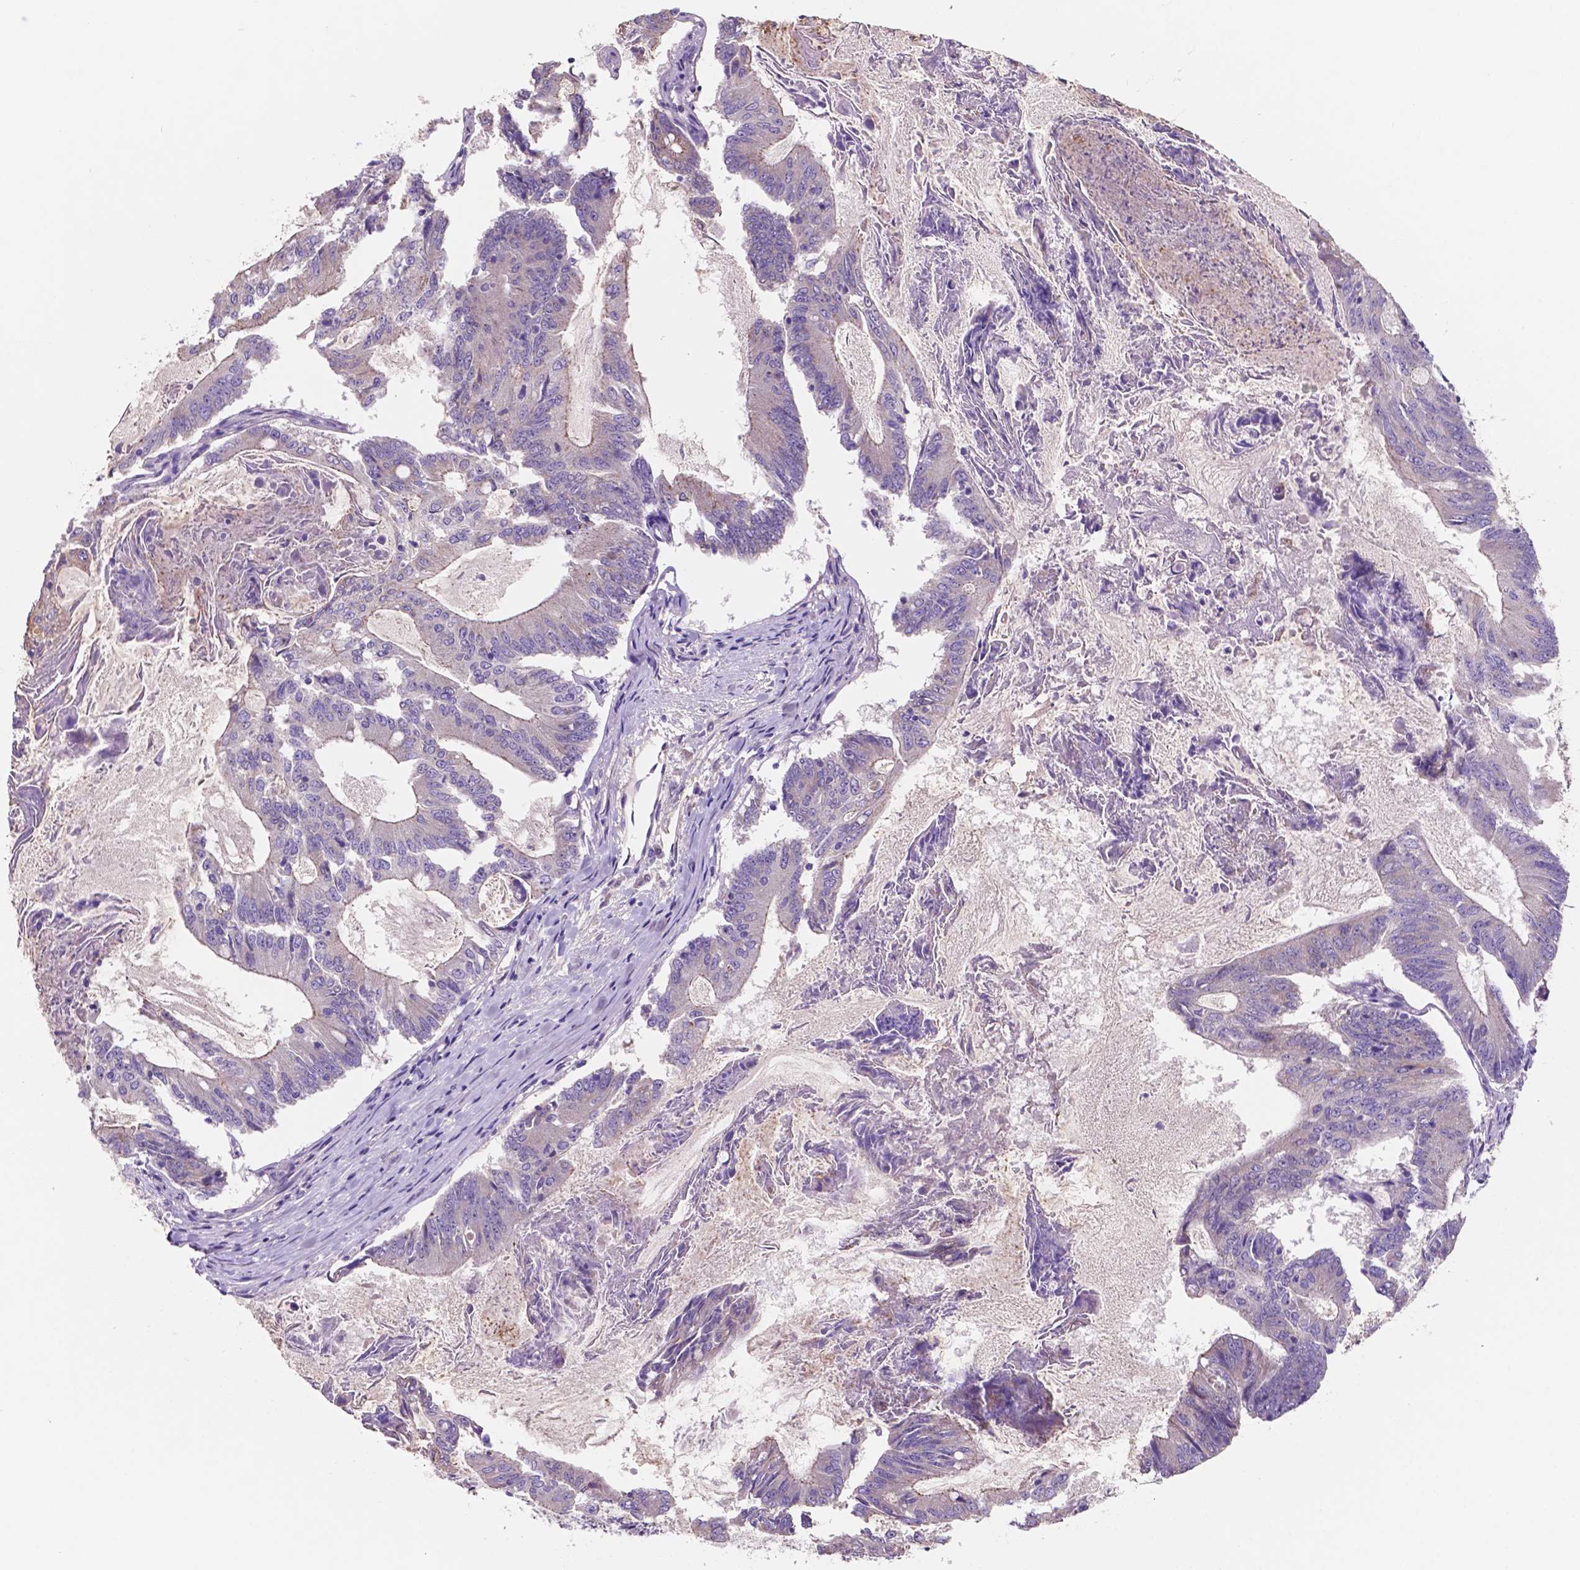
{"staining": {"intensity": "weak", "quantity": "<25%", "location": "cytoplasmic/membranous"}, "tissue": "colorectal cancer", "cell_type": "Tumor cells", "image_type": "cancer", "snomed": [{"axis": "morphology", "description": "Adenocarcinoma, NOS"}, {"axis": "topography", "description": "Colon"}], "caption": "Immunohistochemistry photomicrograph of neoplastic tissue: human colorectal cancer (adenocarcinoma) stained with DAB exhibits no significant protein expression in tumor cells.", "gene": "MKRN2OS", "patient": {"sex": "female", "age": 70}}